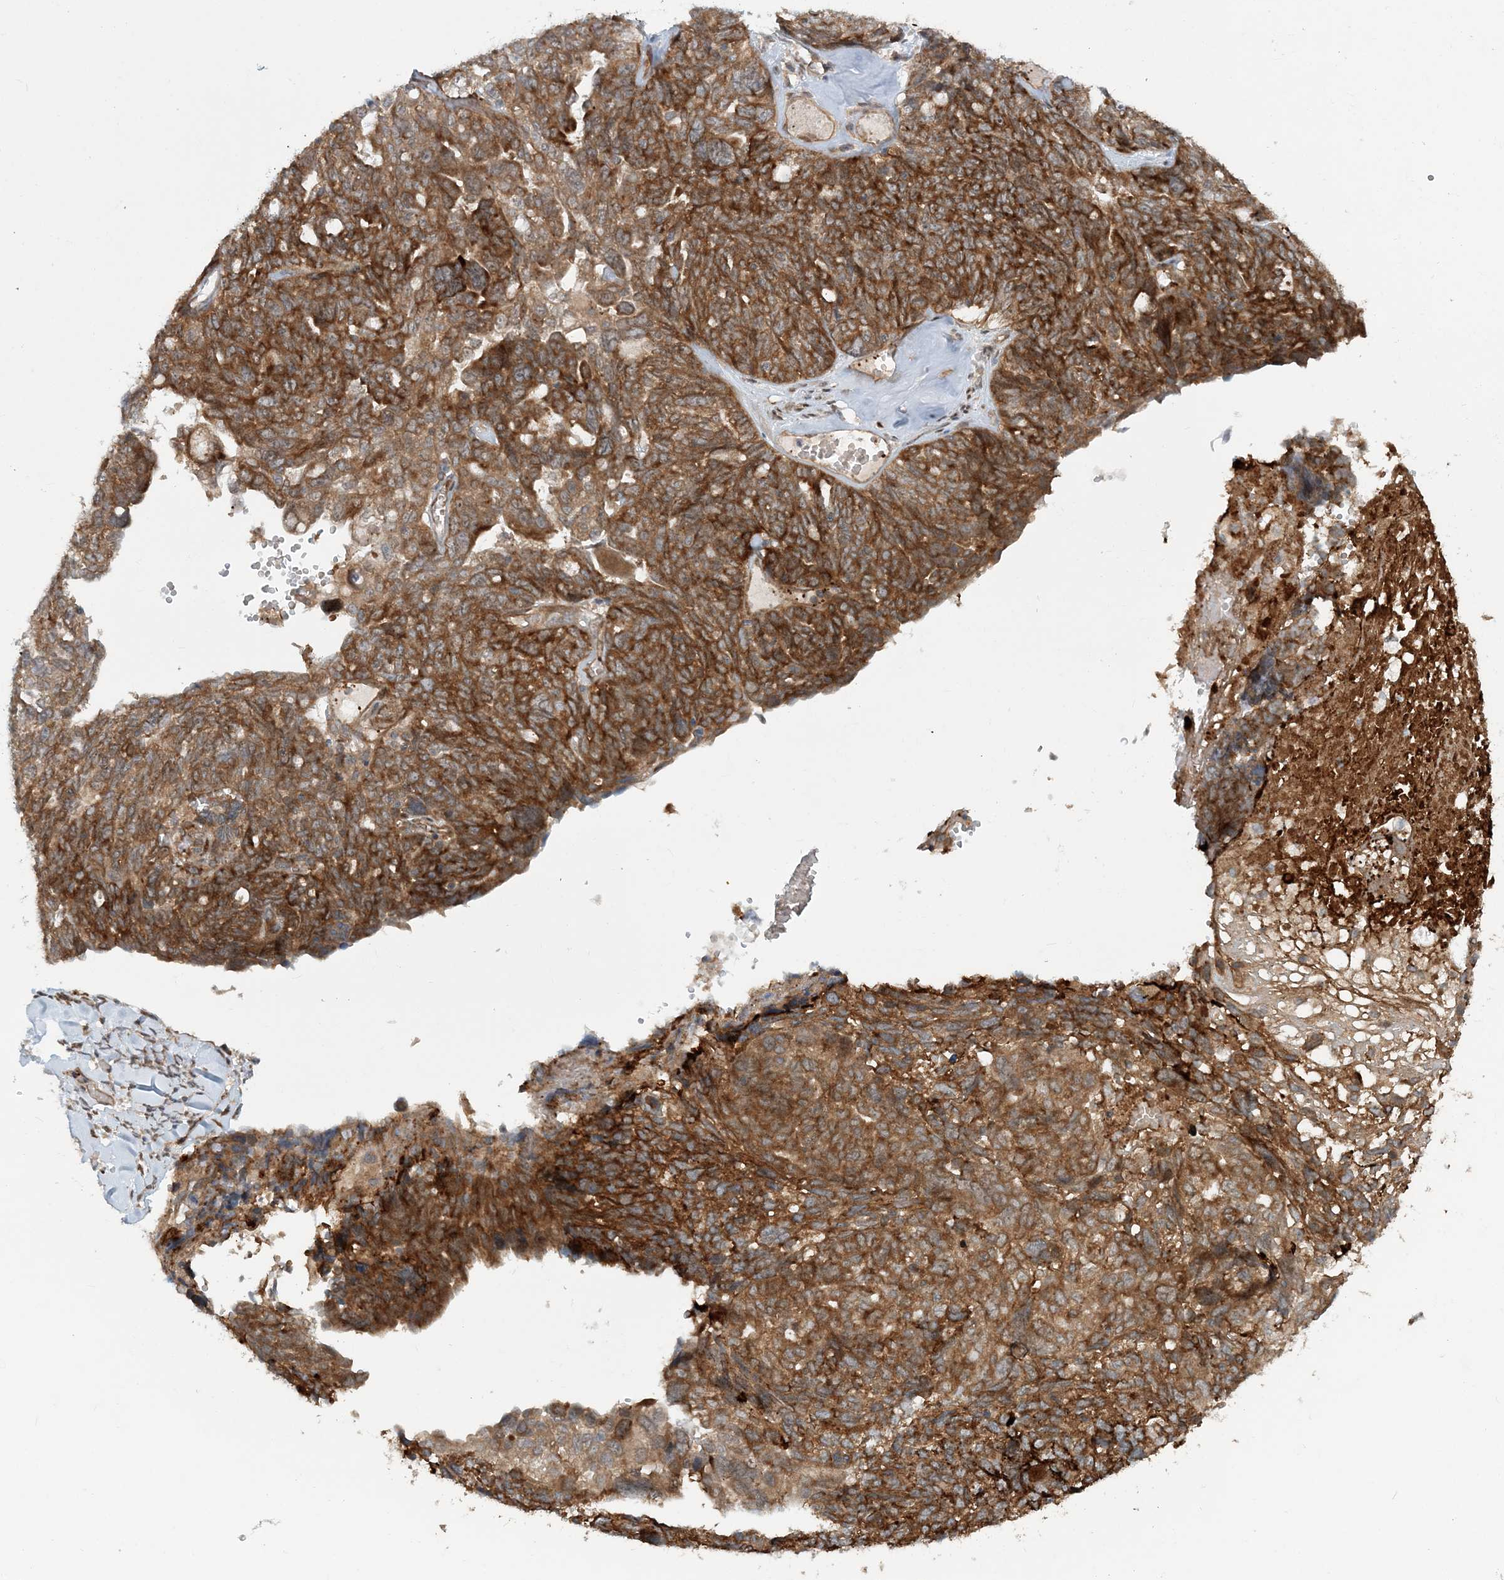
{"staining": {"intensity": "strong", "quantity": ">75%", "location": "cytoplasmic/membranous"}, "tissue": "ovarian cancer", "cell_type": "Tumor cells", "image_type": "cancer", "snomed": [{"axis": "morphology", "description": "Cystadenocarcinoma, serous, NOS"}, {"axis": "topography", "description": "Ovary"}], "caption": "Protein expression analysis of serous cystadenocarcinoma (ovarian) demonstrates strong cytoplasmic/membranous staining in about >75% of tumor cells. The protein is stained brown, and the nuclei are stained in blue (DAB IHC with brightfield microscopy, high magnification).", "gene": "GEMIN5", "patient": {"sex": "female", "age": 79}}